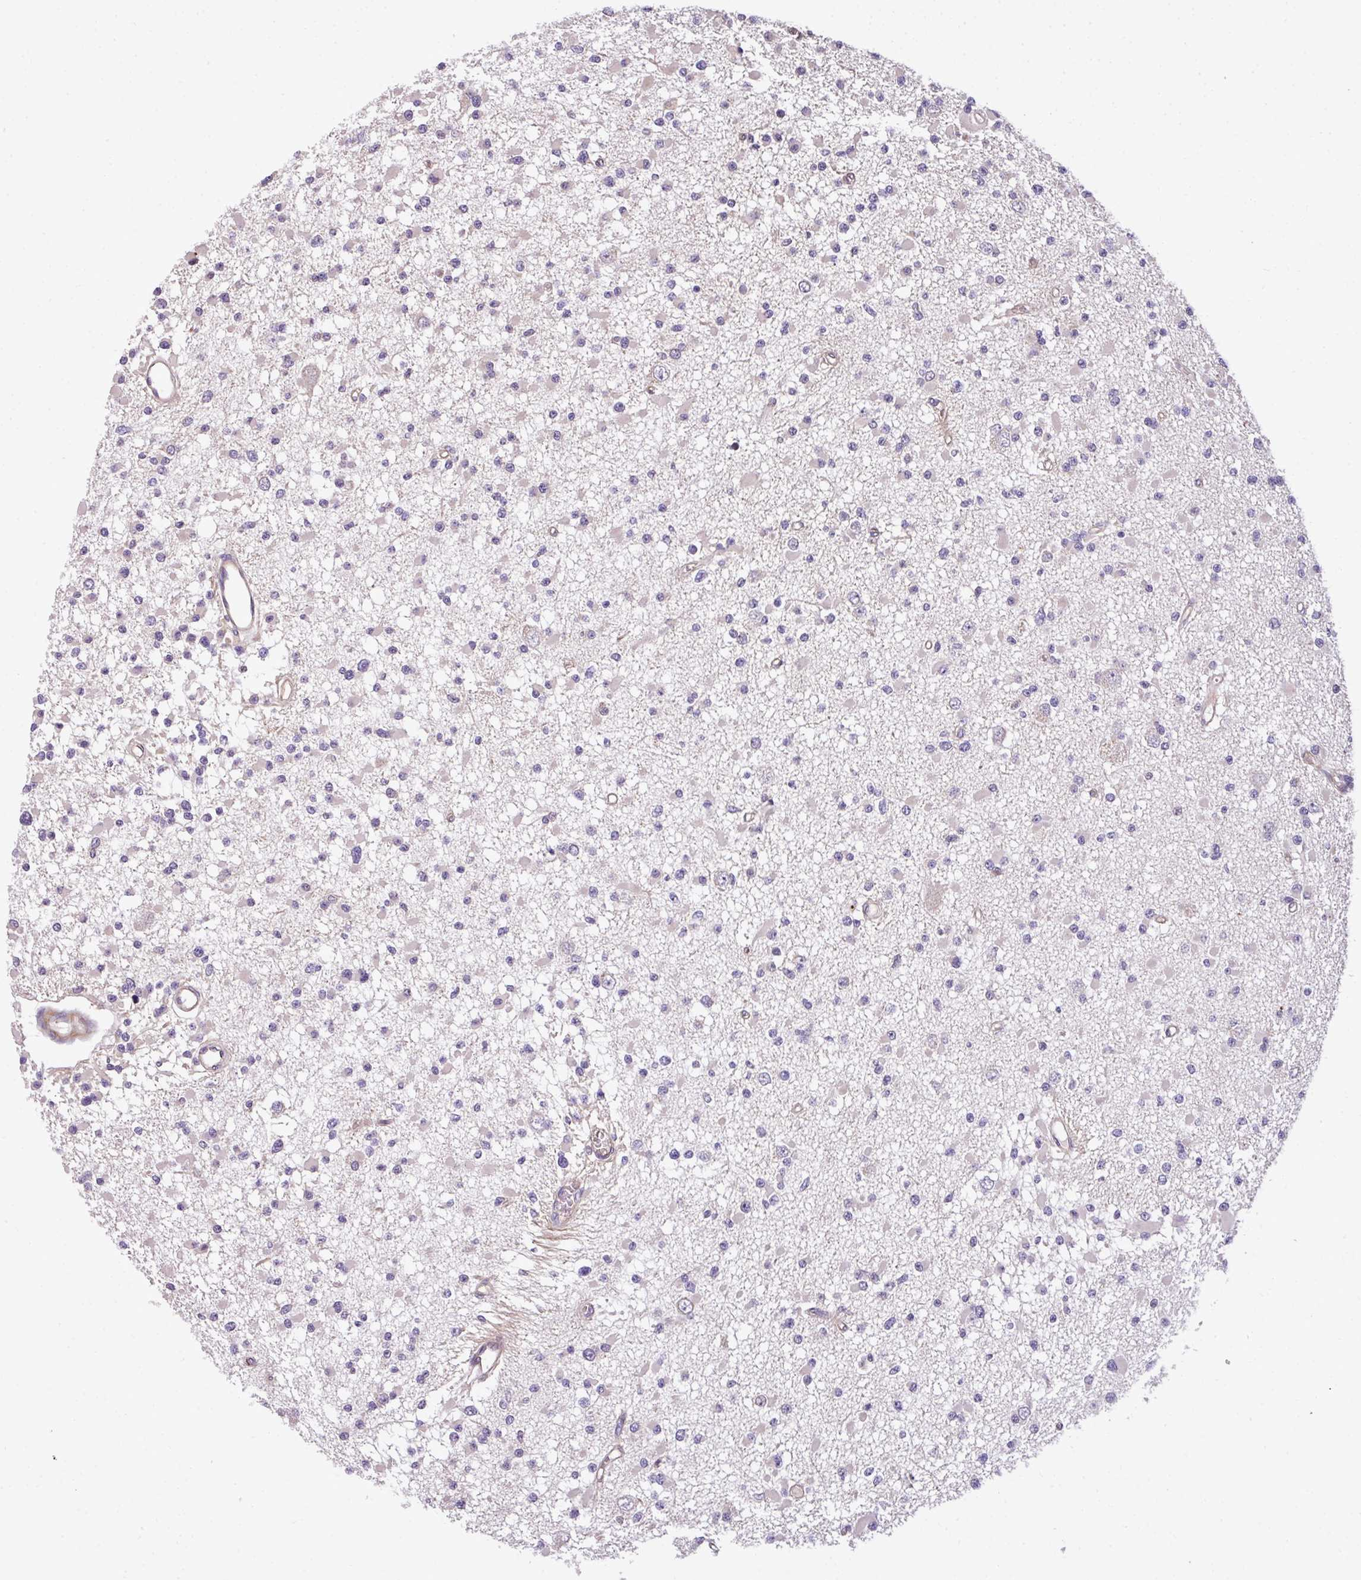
{"staining": {"intensity": "negative", "quantity": "none", "location": "none"}, "tissue": "glioma", "cell_type": "Tumor cells", "image_type": "cancer", "snomed": [{"axis": "morphology", "description": "Glioma, malignant, Low grade"}, {"axis": "topography", "description": "Brain"}], "caption": "Tumor cells show no significant positivity in malignant glioma (low-grade).", "gene": "CASS4", "patient": {"sex": "female", "age": 22}}